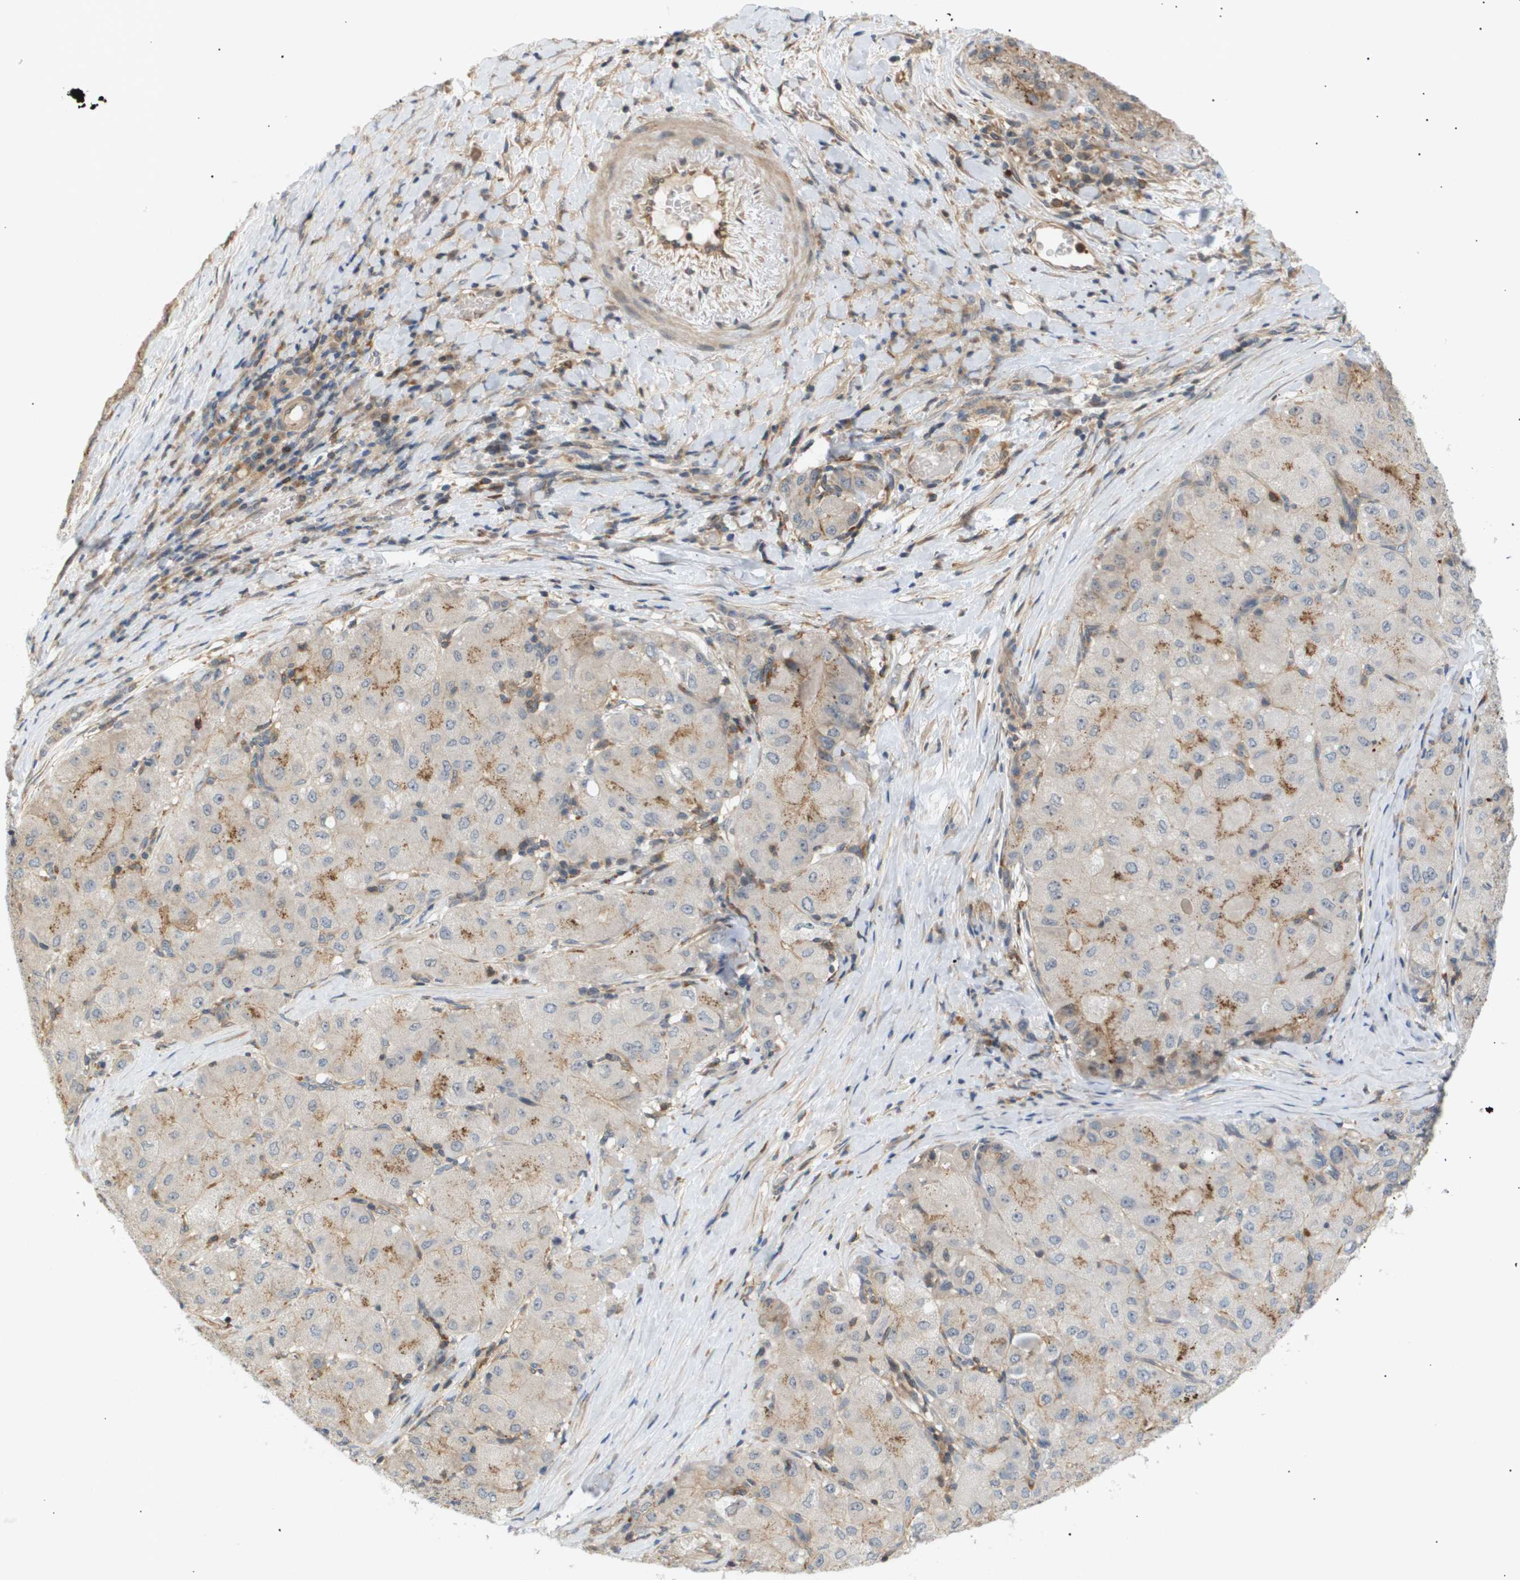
{"staining": {"intensity": "moderate", "quantity": "<25%", "location": "cytoplasmic/membranous"}, "tissue": "liver cancer", "cell_type": "Tumor cells", "image_type": "cancer", "snomed": [{"axis": "morphology", "description": "Carcinoma, Hepatocellular, NOS"}, {"axis": "topography", "description": "Liver"}], "caption": "A low amount of moderate cytoplasmic/membranous positivity is seen in approximately <25% of tumor cells in liver cancer tissue. (Brightfield microscopy of DAB IHC at high magnification).", "gene": "CORO2B", "patient": {"sex": "male", "age": 80}}